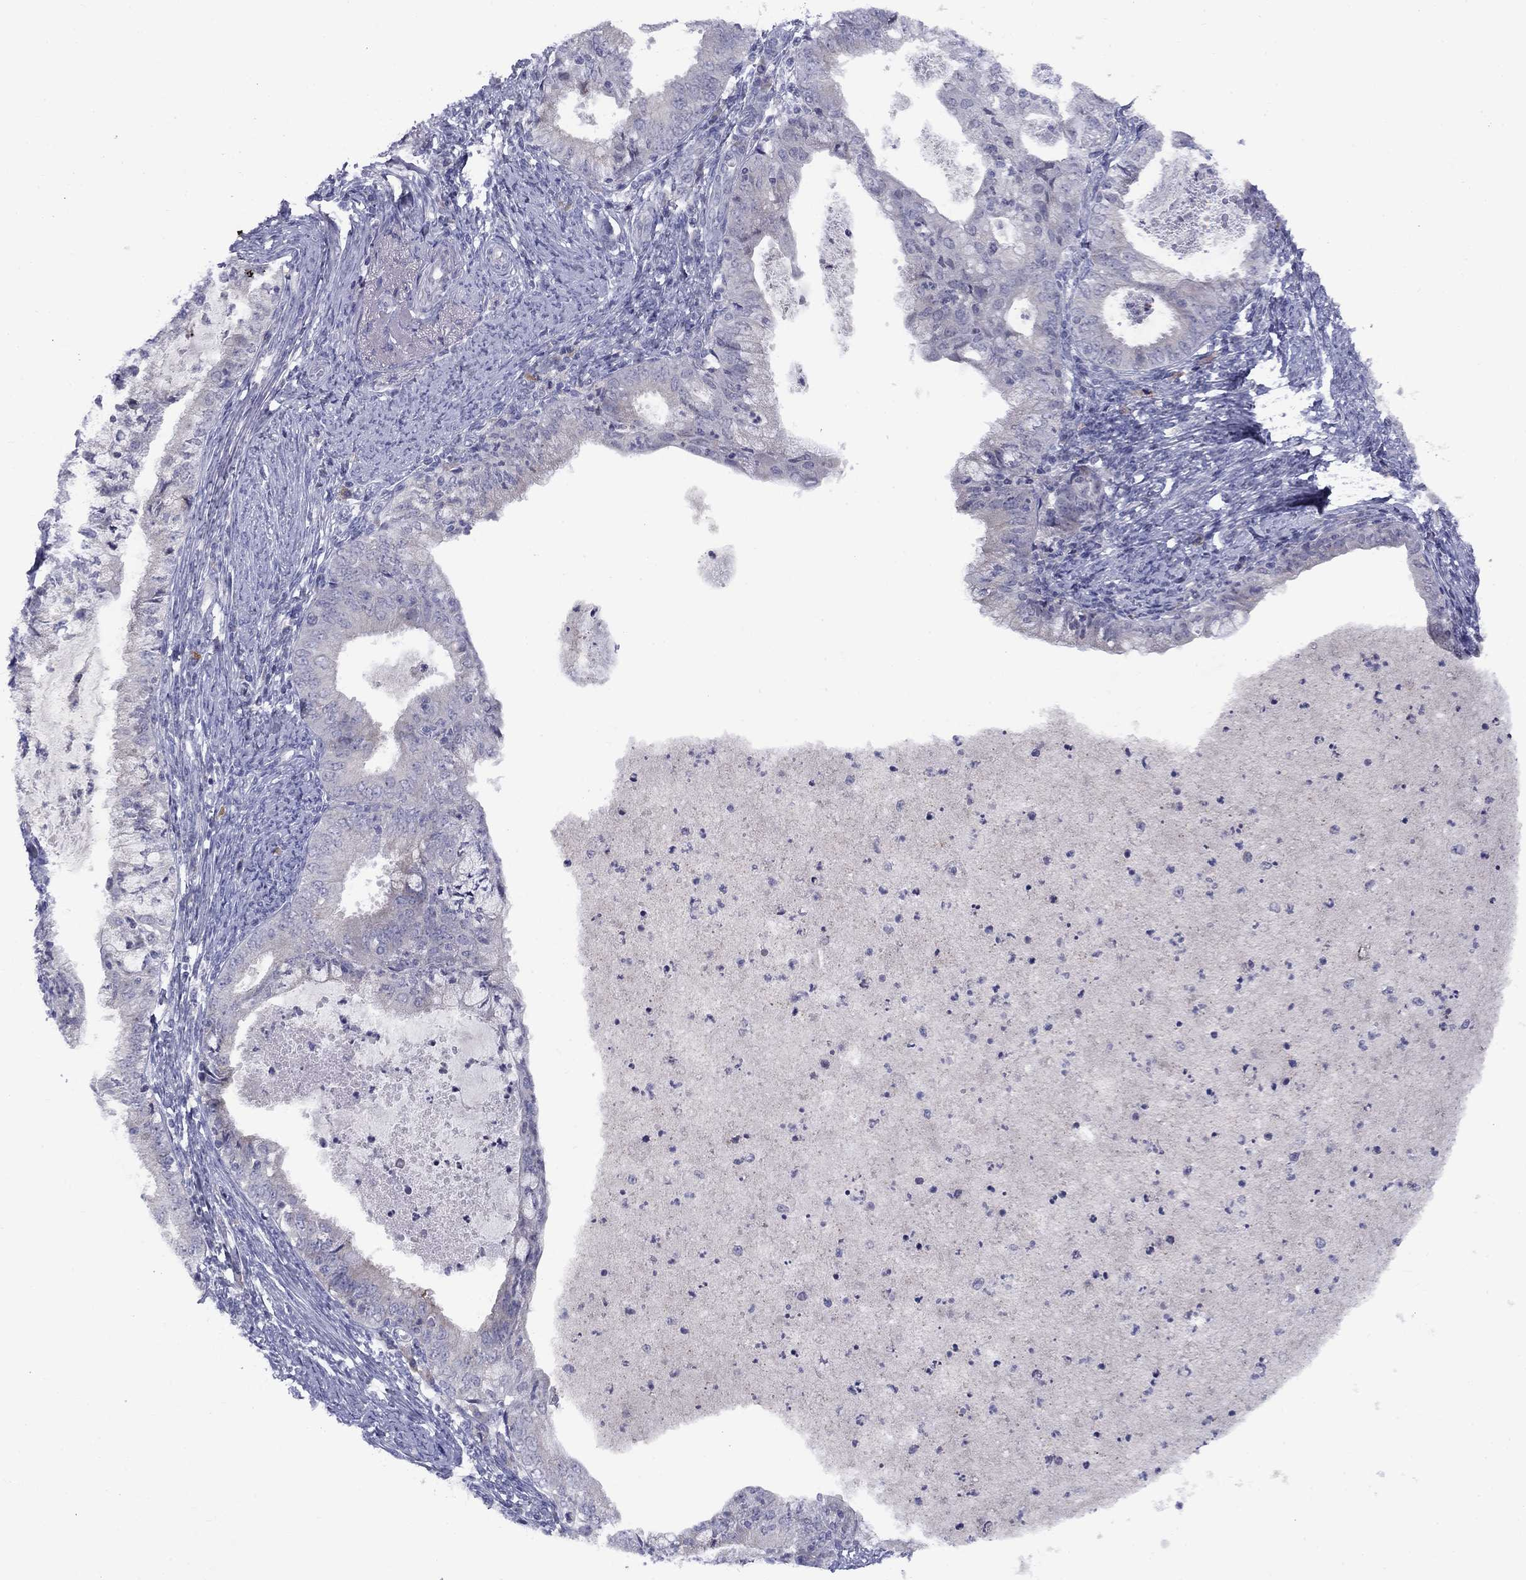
{"staining": {"intensity": "negative", "quantity": "none", "location": "none"}, "tissue": "endometrial cancer", "cell_type": "Tumor cells", "image_type": "cancer", "snomed": [{"axis": "morphology", "description": "Adenocarcinoma, NOS"}, {"axis": "topography", "description": "Endometrium"}], "caption": "Immunohistochemistry (IHC) image of human endometrial cancer stained for a protein (brown), which demonstrates no positivity in tumor cells. (DAB immunohistochemistry, high magnification).", "gene": "CACNA1A", "patient": {"sex": "female", "age": 57}}